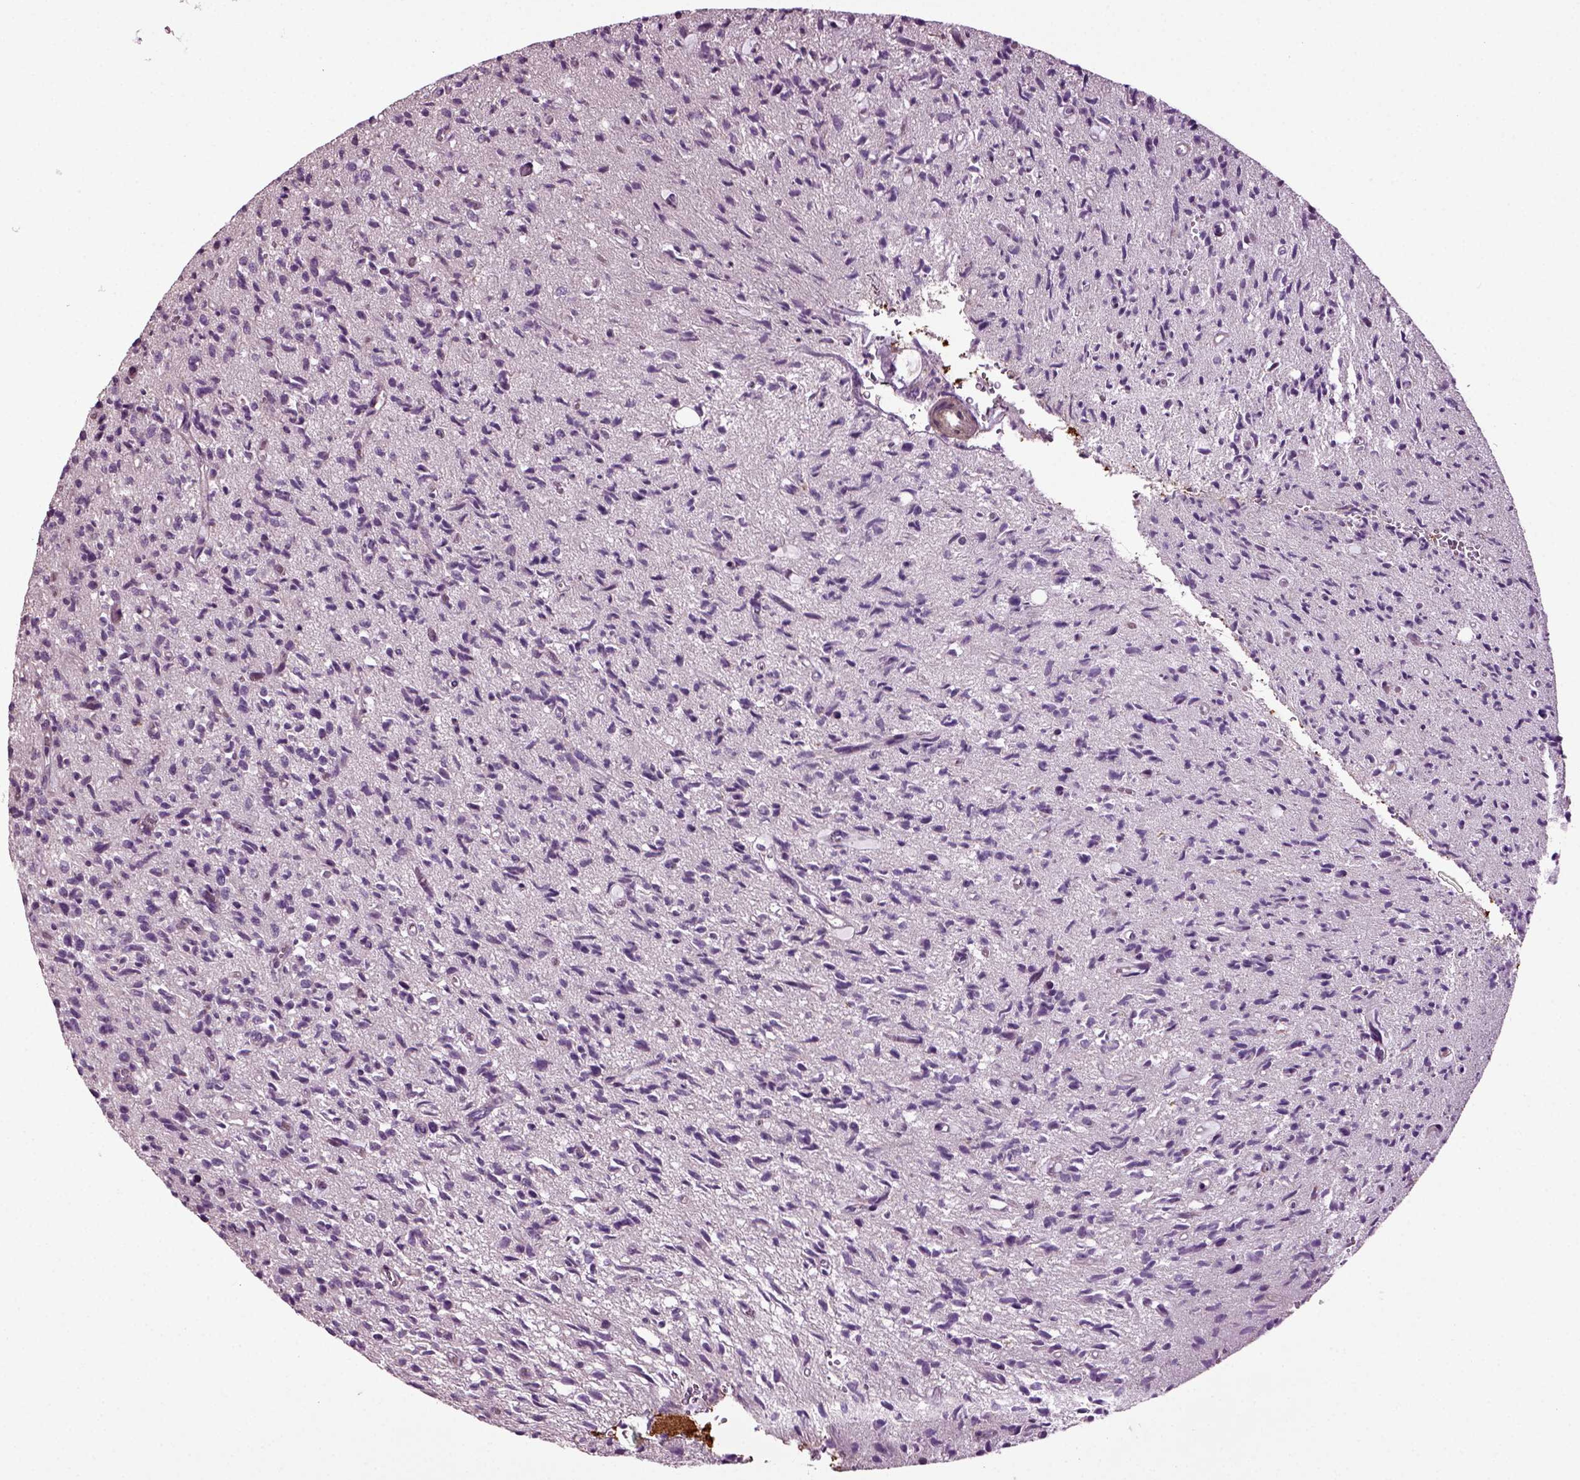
{"staining": {"intensity": "negative", "quantity": "none", "location": "none"}, "tissue": "glioma", "cell_type": "Tumor cells", "image_type": "cancer", "snomed": [{"axis": "morphology", "description": "Glioma, malignant, High grade"}, {"axis": "topography", "description": "Brain"}], "caption": "This micrograph is of glioma stained with IHC to label a protein in brown with the nuclei are counter-stained blue. There is no expression in tumor cells.", "gene": "HAGHL", "patient": {"sex": "male", "age": 64}}